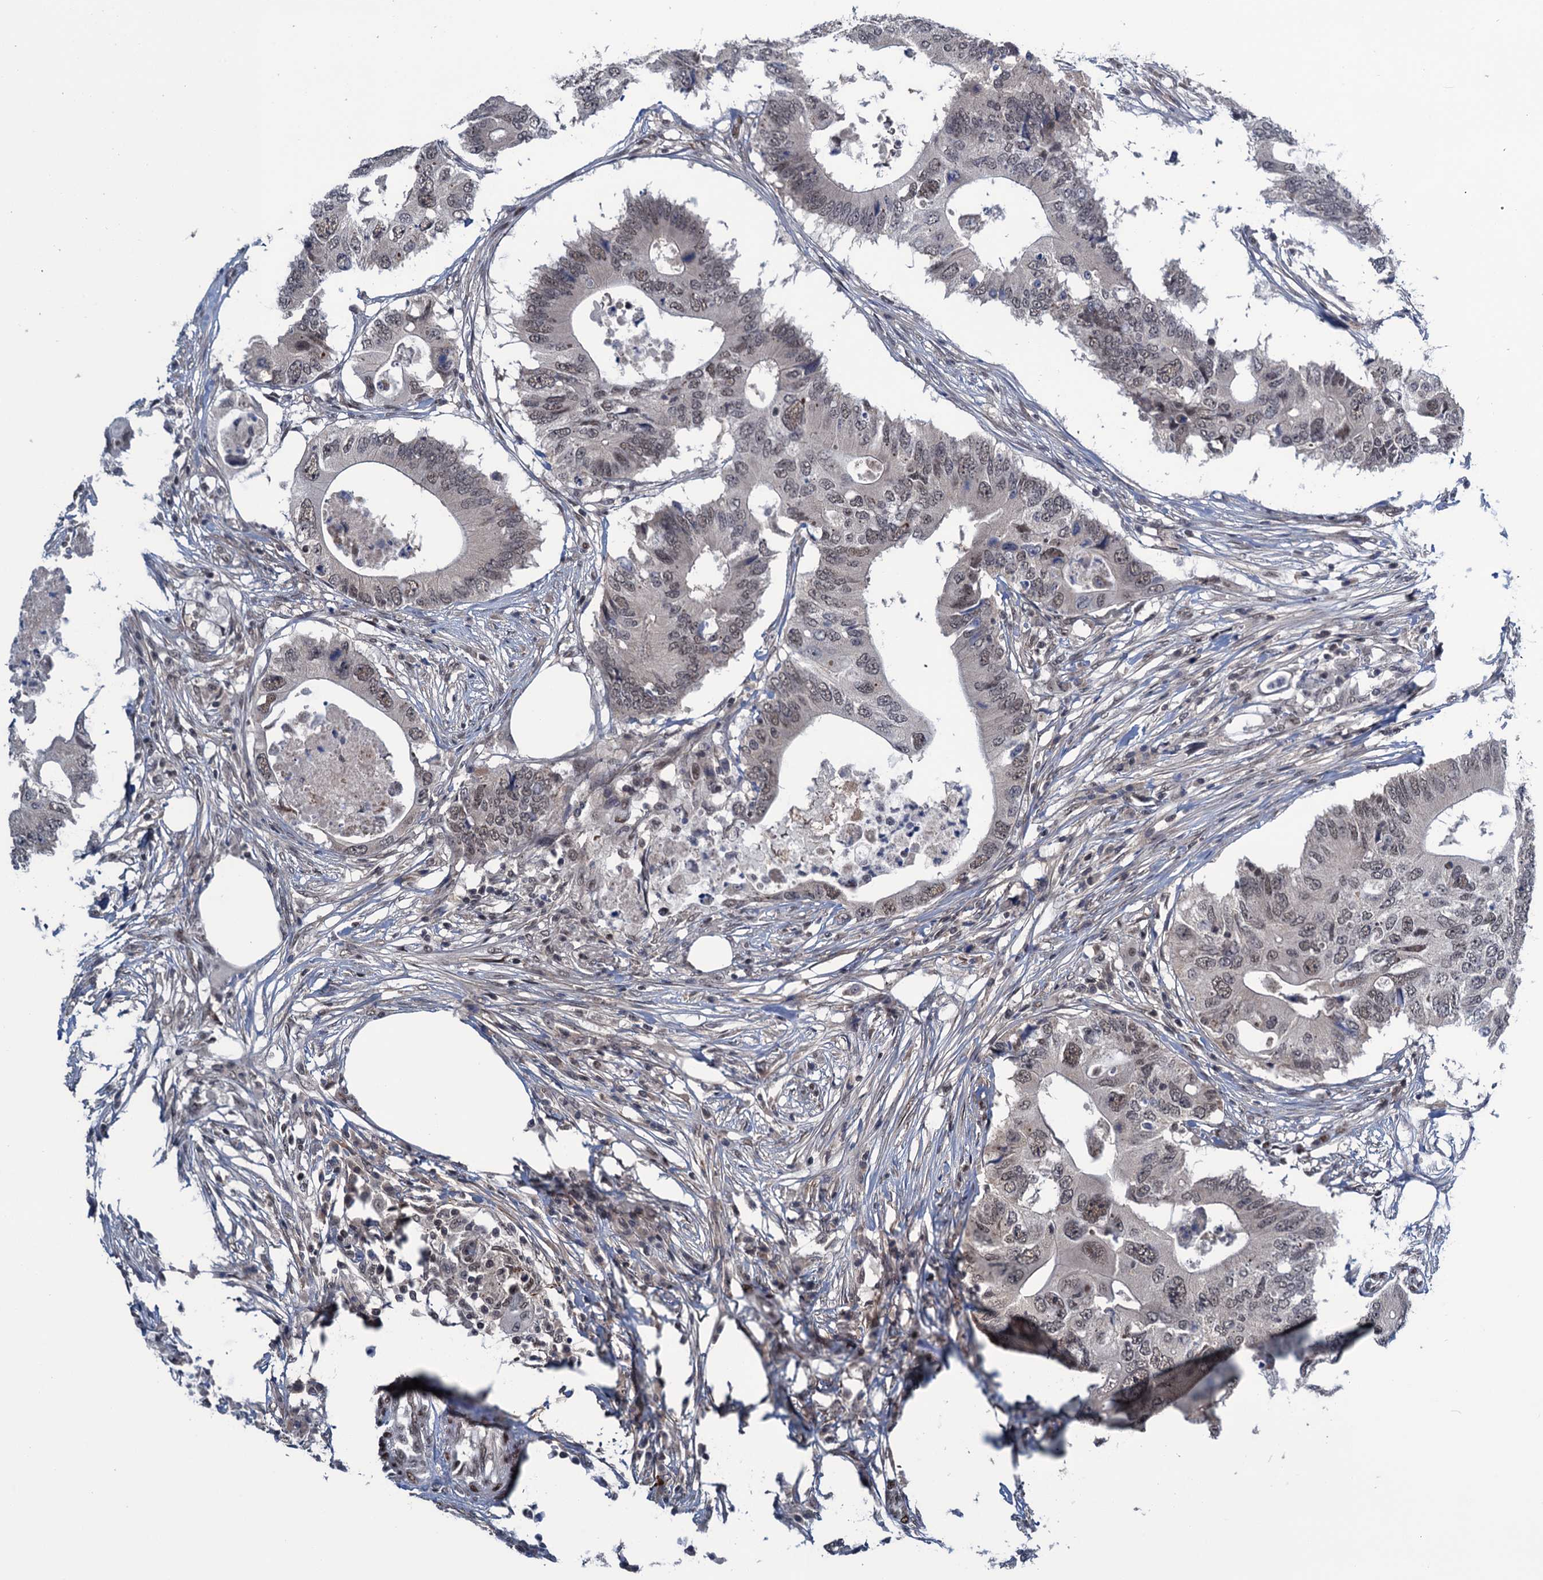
{"staining": {"intensity": "moderate", "quantity": ">75%", "location": "nuclear"}, "tissue": "colorectal cancer", "cell_type": "Tumor cells", "image_type": "cancer", "snomed": [{"axis": "morphology", "description": "Adenocarcinoma, NOS"}, {"axis": "topography", "description": "Colon"}], "caption": "Tumor cells exhibit moderate nuclear positivity in approximately >75% of cells in colorectal cancer.", "gene": "SAE1", "patient": {"sex": "male", "age": 71}}